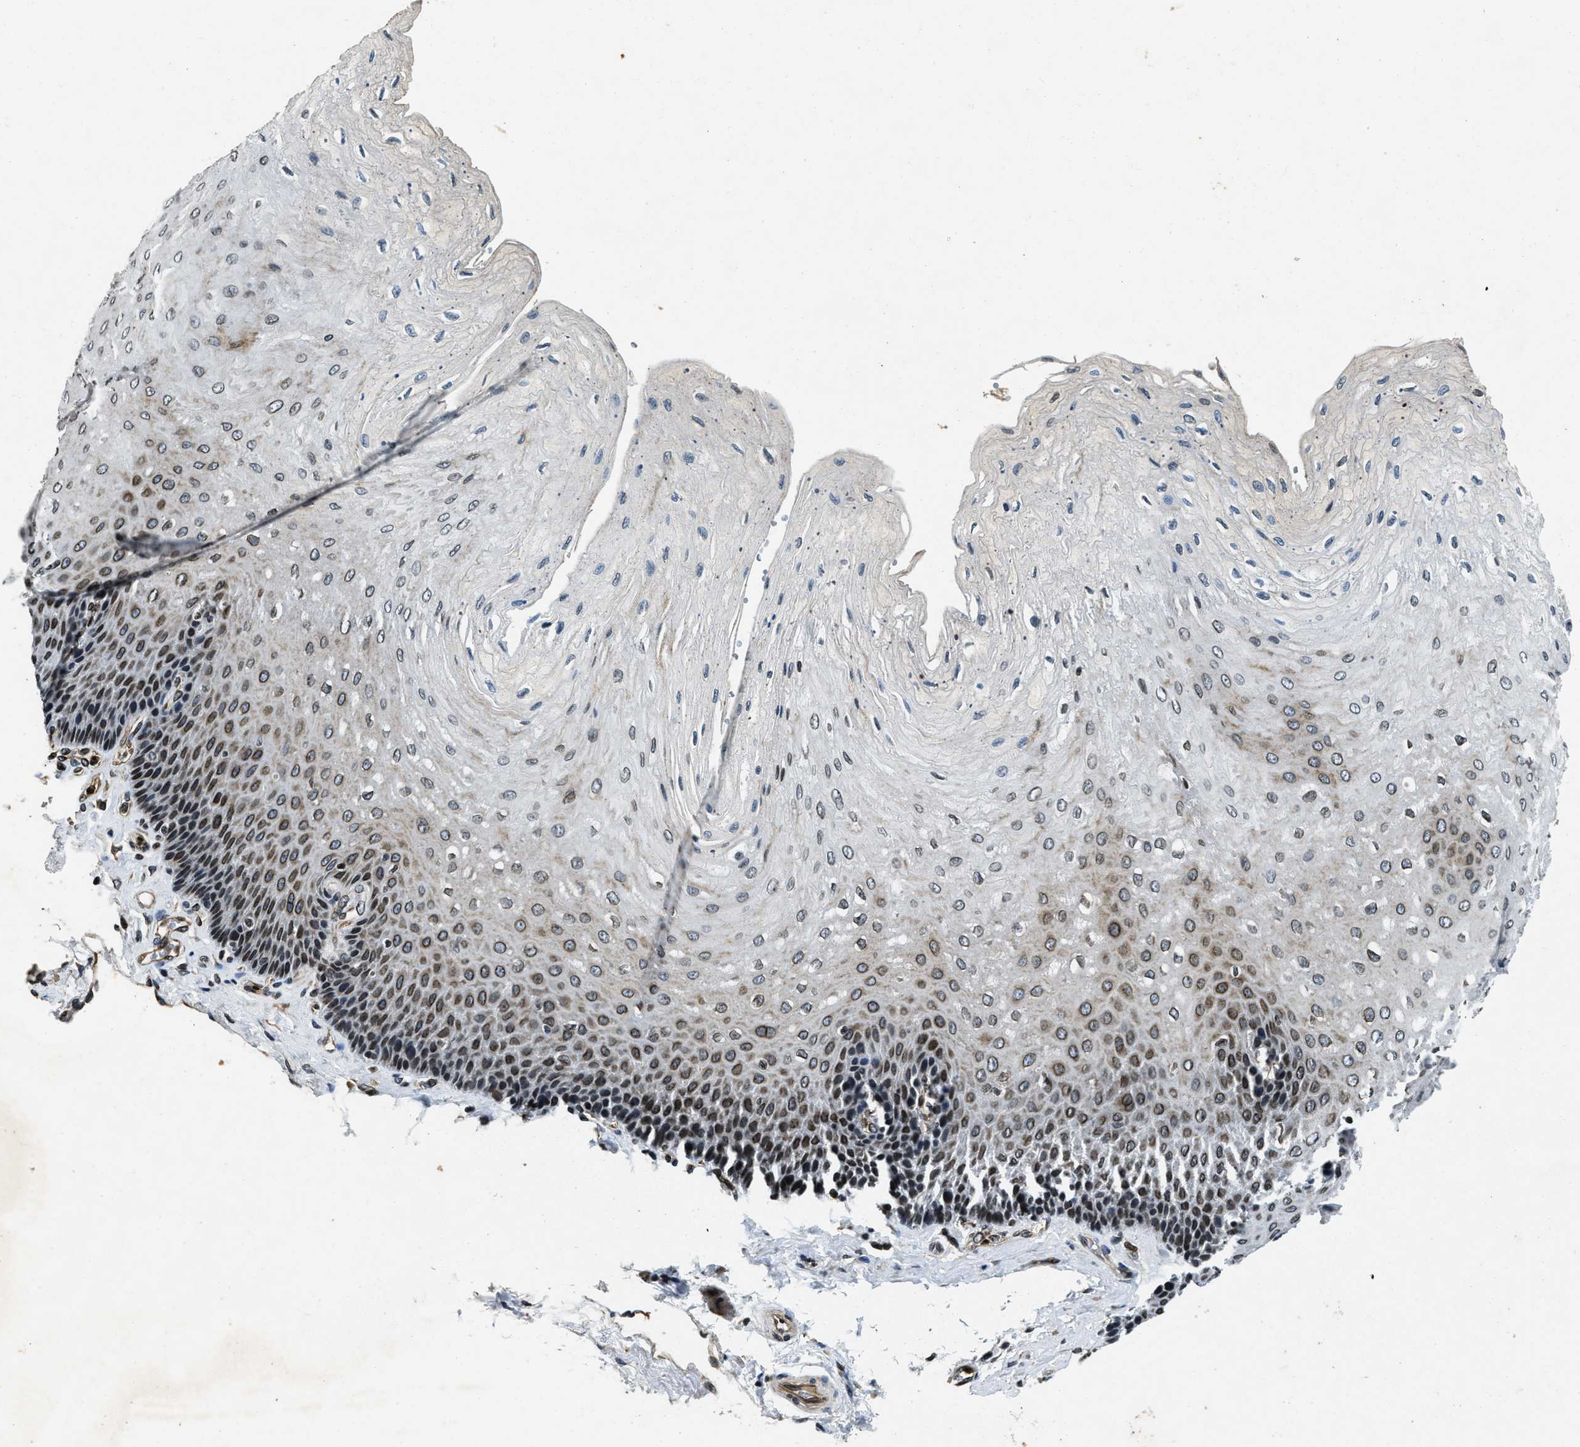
{"staining": {"intensity": "moderate", "quantity": ">75%", "location": "cytoplasmic/membranous,nuclear"}, "tissue": "esophagus", "cell_type": "Squamous epithelial cells", "image_type": "normal", "snomed": [{"axis": "morphology", "description": "Normal tissue, NOS"}, {"axis": "topography", "description": "Esophagus"}], "caption": "Esophagus stained with DAB IHC demonstrates medium levels of moderate cytoplasmic/membranous,nuclear staining in about >75% of squamous epithelial cells.", "gene": "ZC3HC1", "patient": {"sex": "female", "age": 72}}